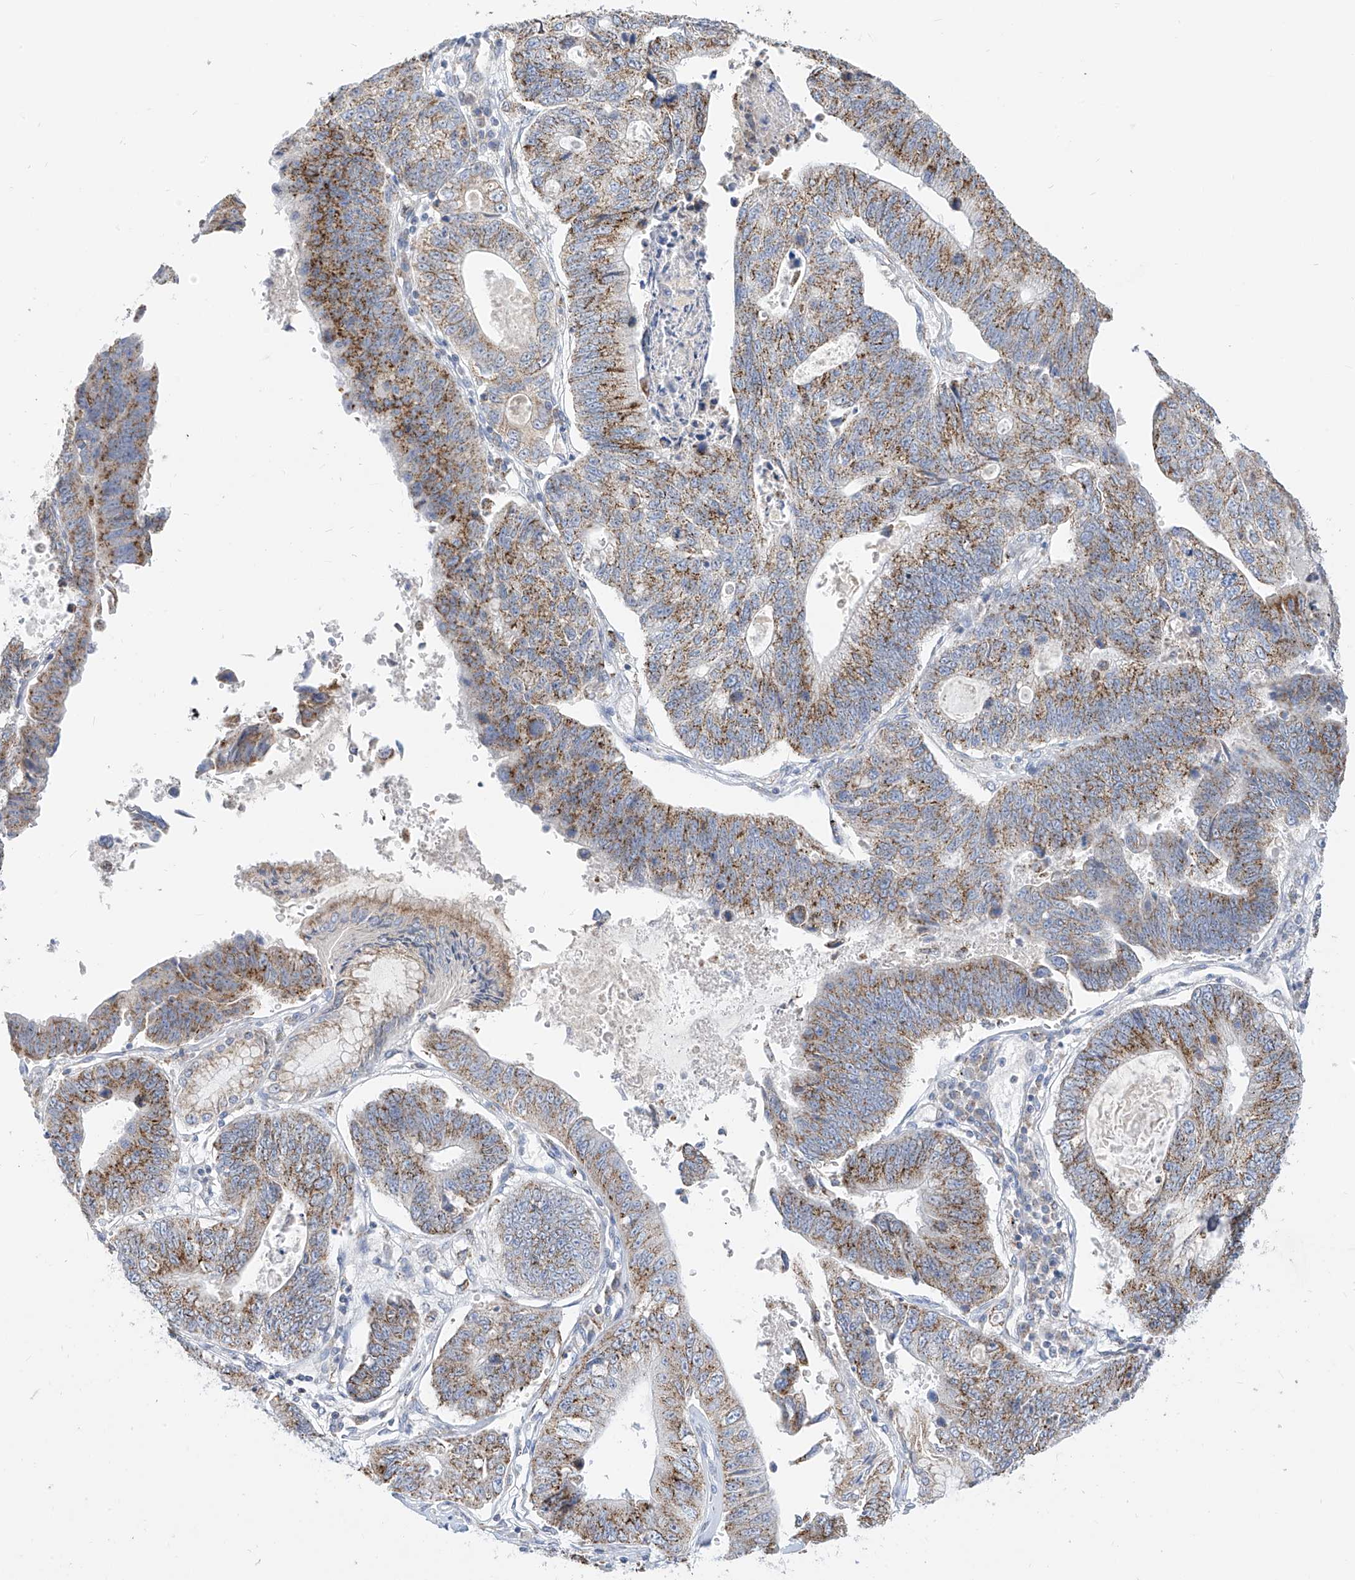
{"staining": {"intensity": "moderate", "quantity": ">75%", "location": "cytoplasmic/membranous"}, "tissue": "stomach cancer", "cell_type": "Tumor cells", "image_type": "cancer", "snomed": [{"axis": "morphology", "description": "Adenocarcinoma, NOS"}, {"axis": "topography", "description": "Stomach"}], "caption": "Immunohistochemical staining of human stomach adenocarcinoma displays moderate cytoplasmic/membranous protein staining in about >75% of tumor cells.", "gene": "RASA2", "patient": {"sex": "male", "age": 59}}